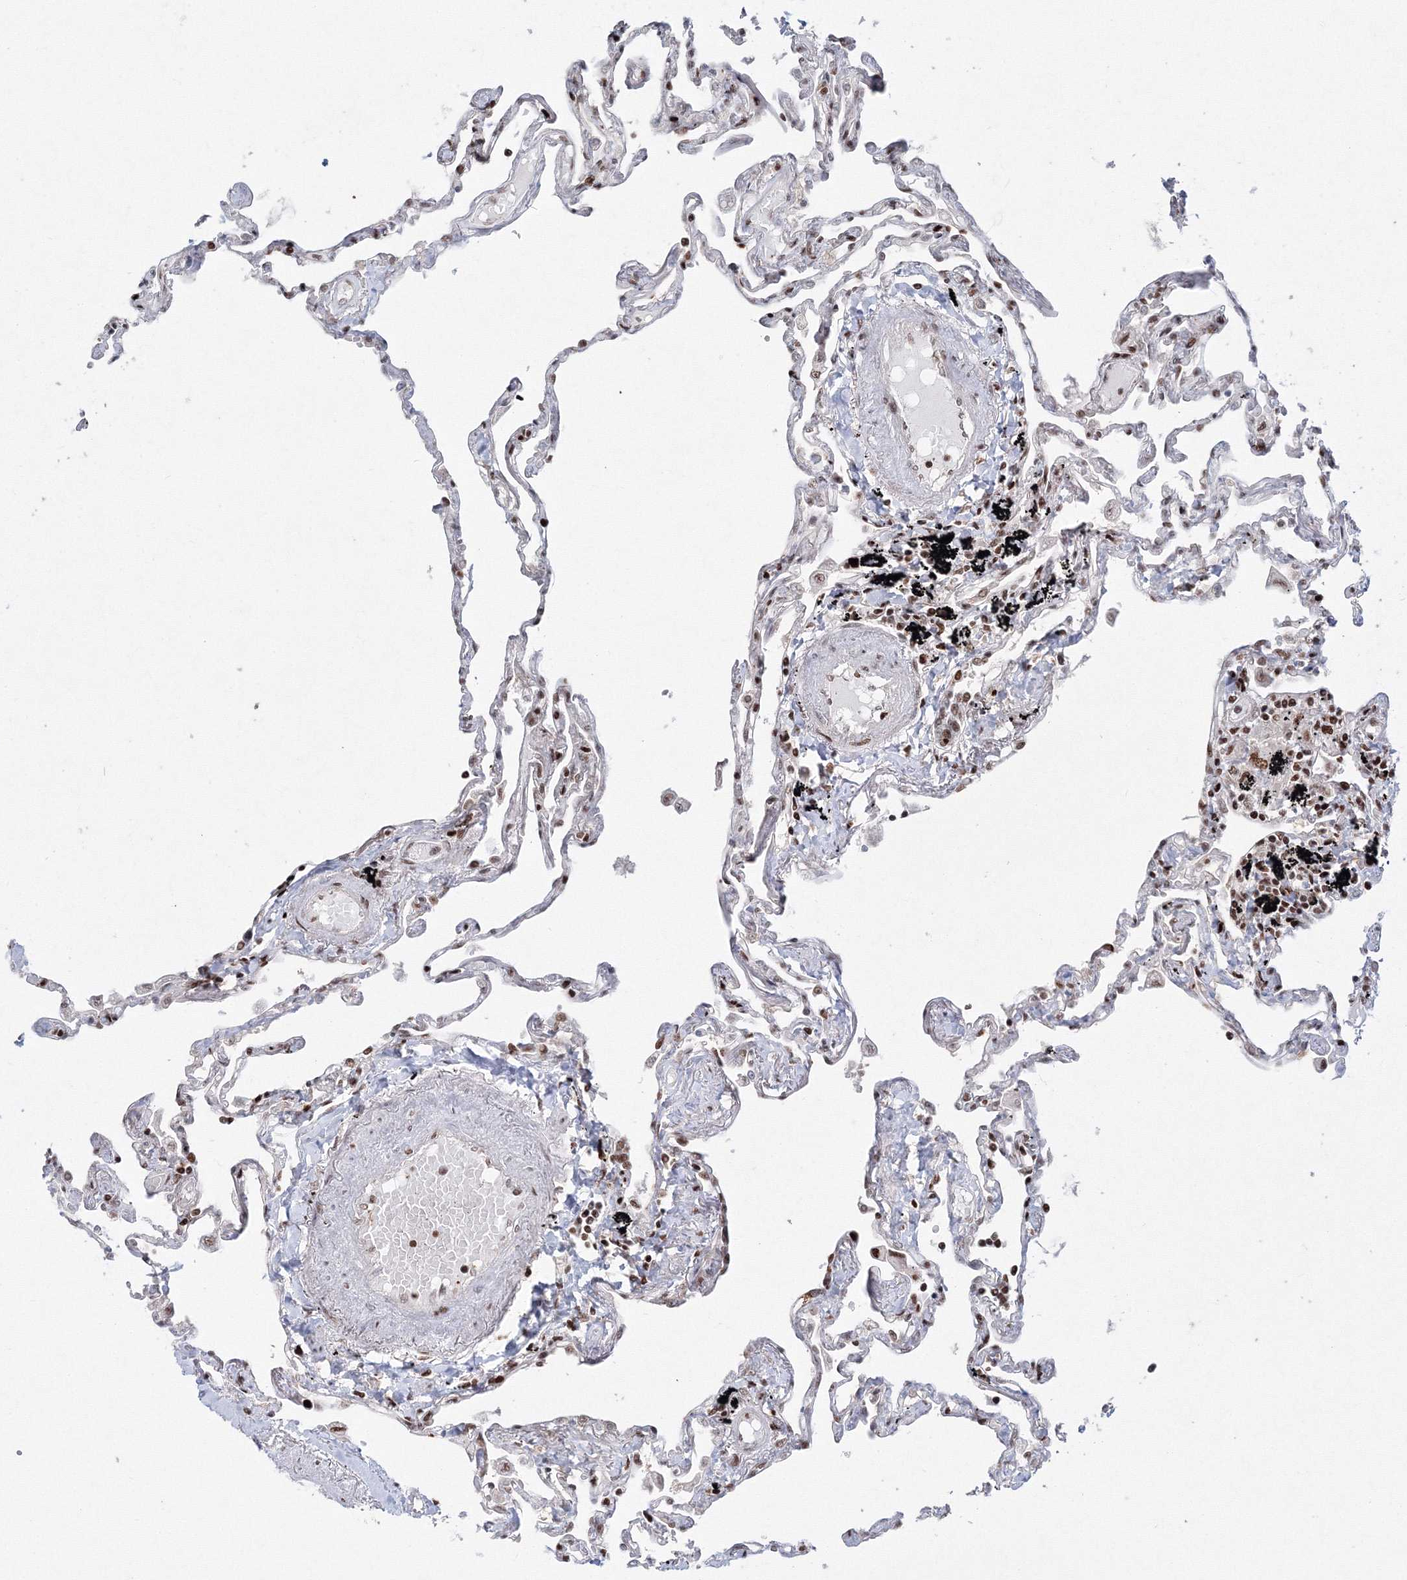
{"staining": {"intensity": "moderate", "quantity": "25%-75%", "location": "nuclear"}, "tissue": "lung", "cell_type": "Alveolar cells", "image_type": "normal", "snomed": [{"axis": "morphology", "description": "Normal tissue, NOS"}, {"axis": "topography", "description": "Lung"}], "caption": "Unremarkable lung exhibits moderate nuclear expression in approximately 25%-75% of alveolar cells.", "gene": "LIG1", "patient": {"sex": "female", "age": 67}}